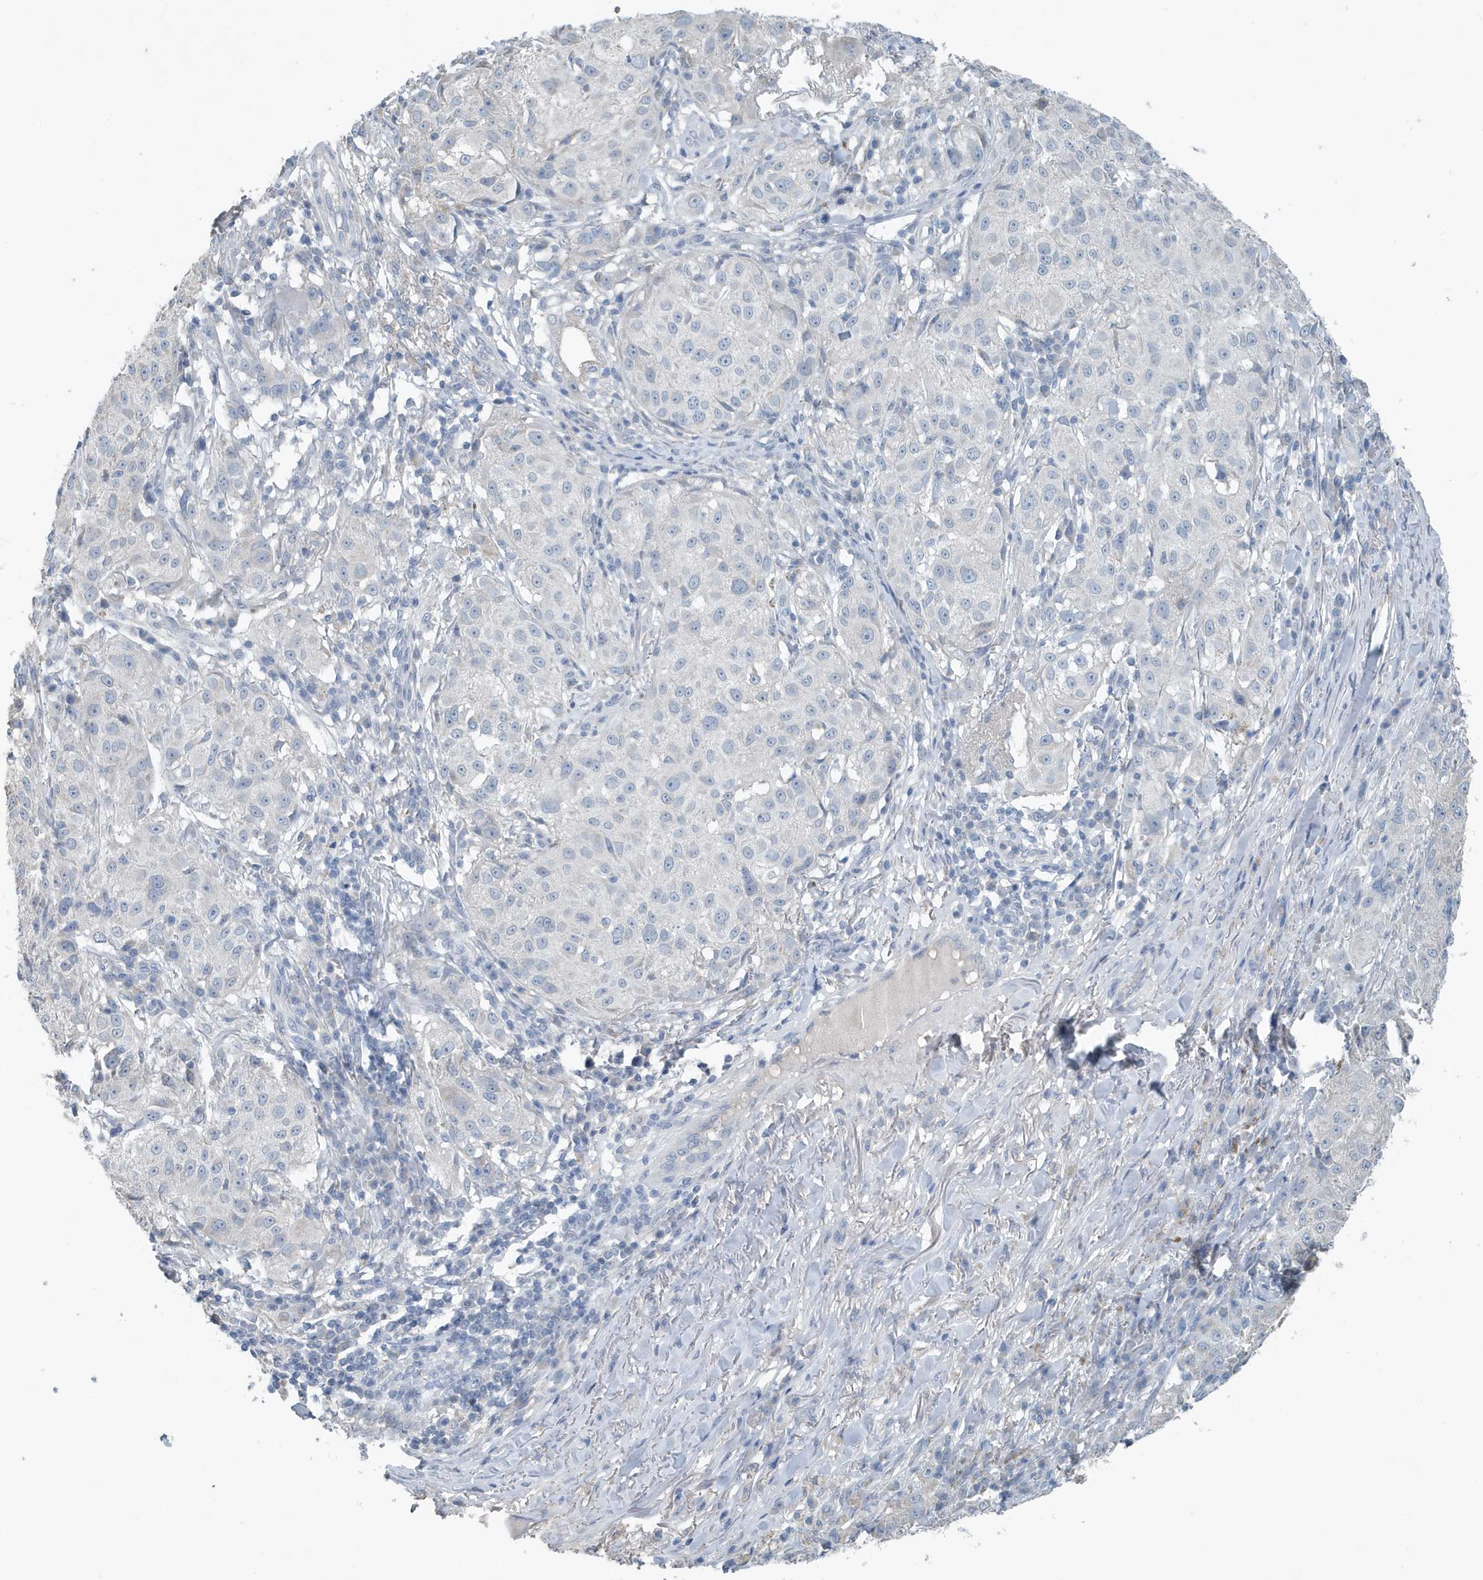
{"staining": {"intensity": "negative", "quantity": "none", "location": "none"}, "tissue": "melanoma", "cell_type": "Tumor cells", "image_type": "cancer", "snomed": [{"axis": "morphology", "description": "Necrosis, NOS"}, {"axis": "morphology", "description": "Malignant melanoma, NOS"}, {"axis": "topography", "description": "Skin"}], "caption": "There is no significant positivity in tumor cells of malignant melanoma.", "gene": "UGT2B4", "patient": {"sex": "female", "age": 87}}